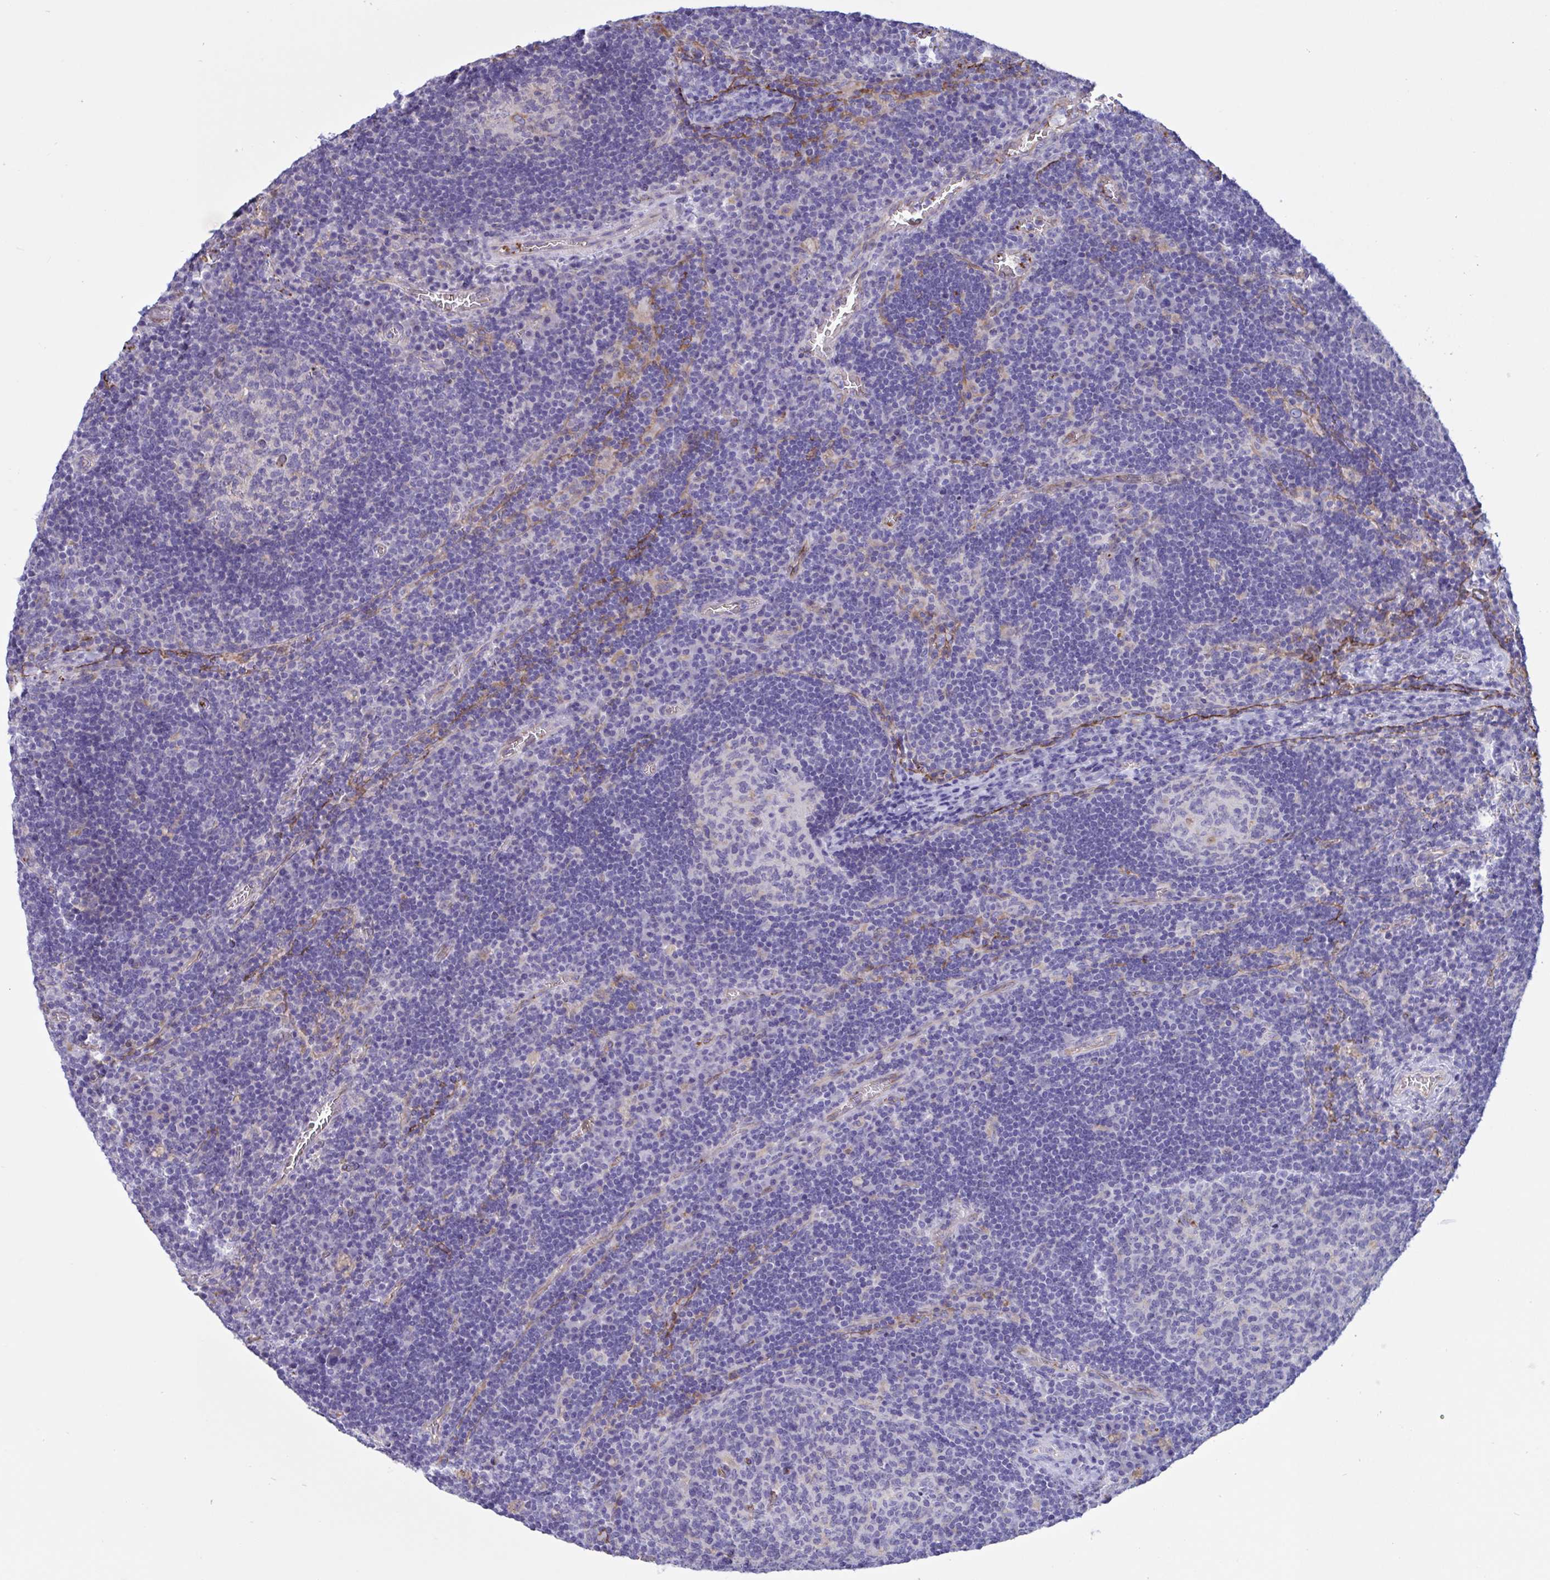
{"staining": {"intensity": "negative", "quantity": "none", "location": "none"}, "tissue": "lymph node", "cell_type": "Germinal center cells", "image_type": "normal", "snomed": [{"axis": "morphology", "description": "Normal tissue, NOS"}, {"axis": "topography", "description": "Lymph node"}], "caption": "This is a histopathology image of IHC staining of benign lymph node, which shows no staining in germinal center cells.", "gene": "RPL22L1", "patient": {"sex": "male", "age": 67}}